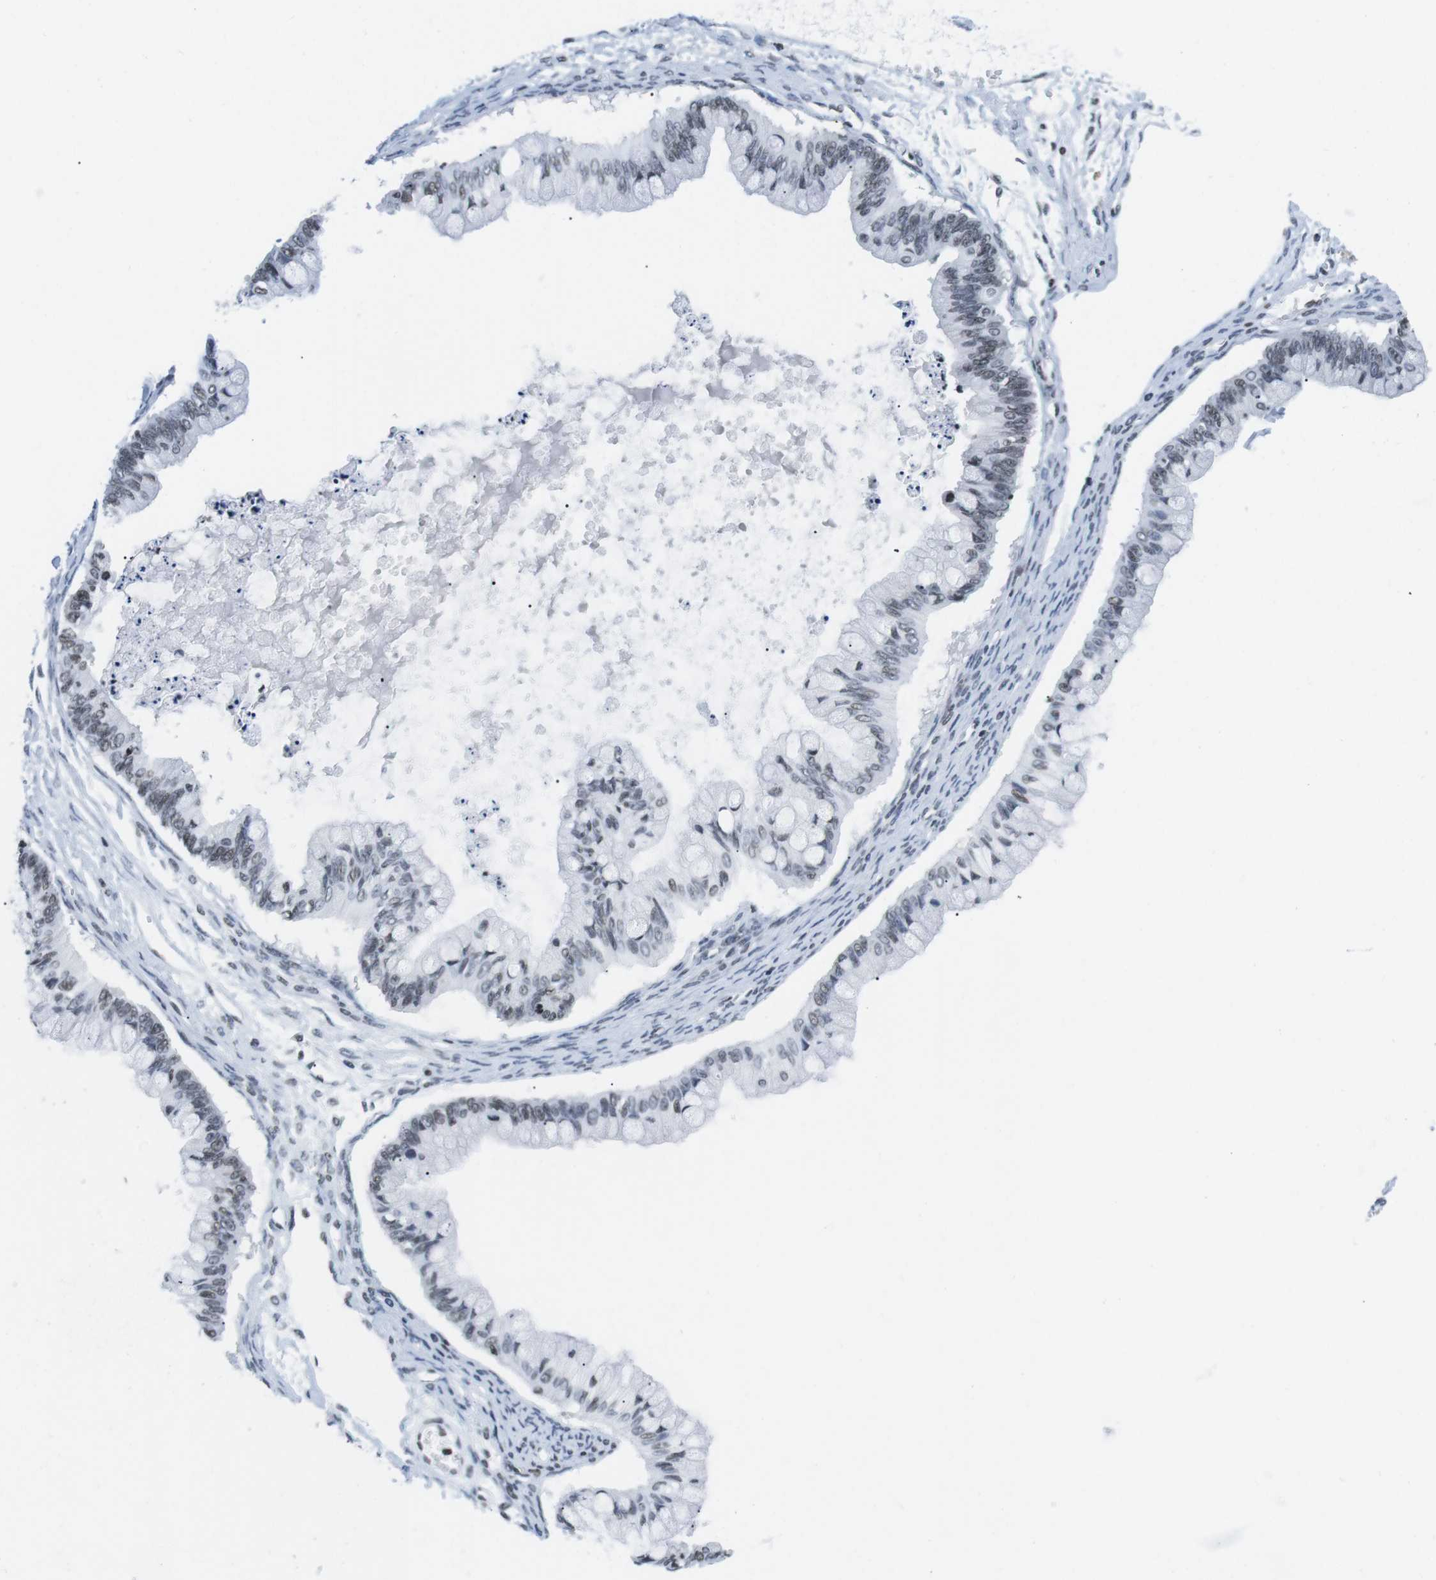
{"staining": {"intensity": "negative", "quantity": "none", "location": "none"}, "tissue": "ovarian cancer", "cell_type": "Tumor cells", "image_type": "cancer", "snomed": [{"axis": "morphology", "description": "Cystadenocarcinoma, mucinous, NOS"}, {"axis": "topography", "description": "Ovary"}], "caption": "Immunohistochemistry of human ovarian mucinous cystadenocarcinoma displays no staining in tumor cells.", "gene": "E2F2", "patient": {"sex": "female", "age": 57}}